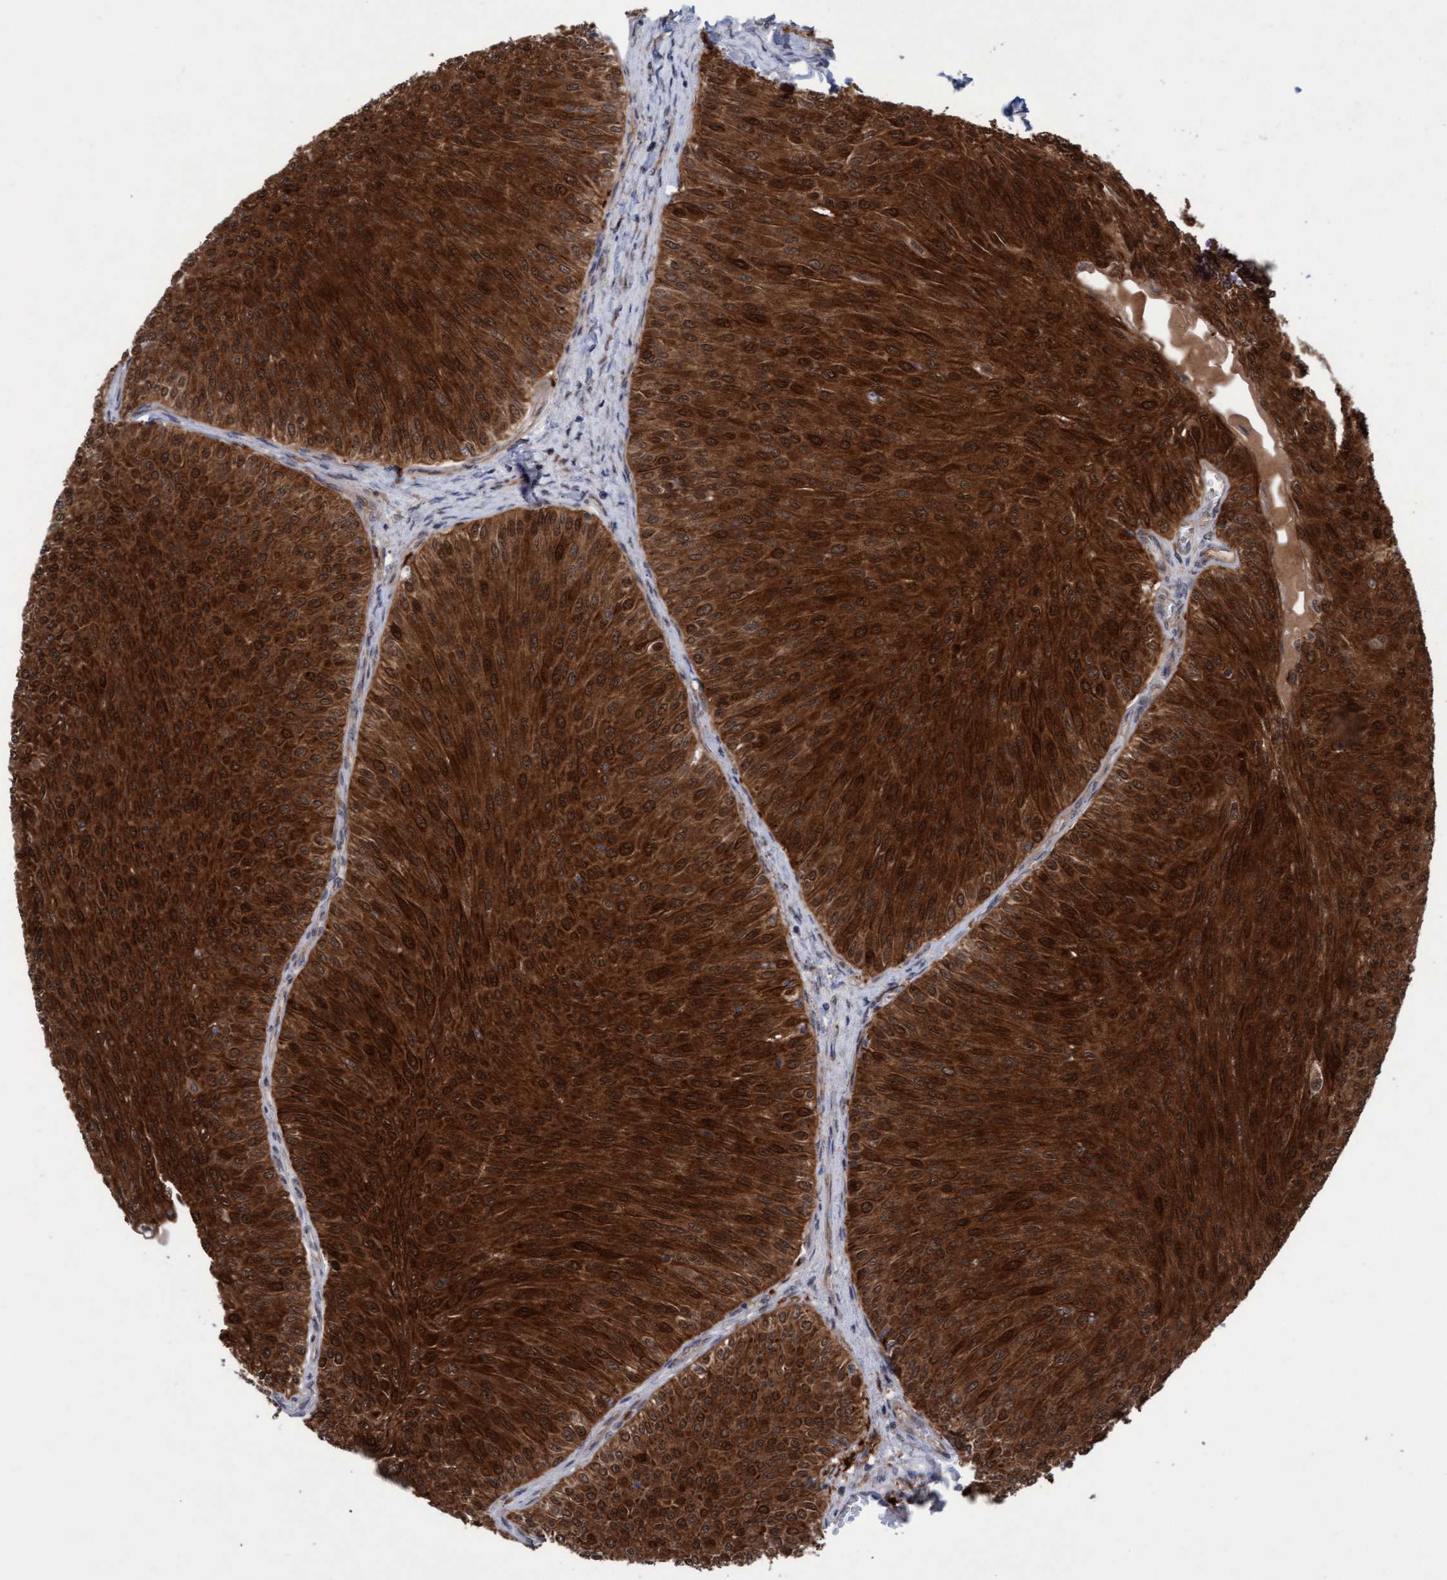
{"staining": {"intensity": "strong", "quantity": ">75%", "location": "cytoplasmic/membranous,nuclear"}, "tissue": "urothelial cancer", "cell_type": "Tumor cells", "image_type": "cancer", "snomed": [{"axis": "morphology", "description": "Urothelial carcinoma, Low grade"}, {"axis": "topography", "description": "Urinary bladder"}], "caption": "DAB (3,3'-diaminobenzidine) immunohistochemical staining of human low-grade urothelial carcinoma exhibits strong cytoplasmic/membranous and nuclear protein staining in about >75% of tumor cells.", "gene": "RAP1GAP2", "patient": {"sex": "male", "age": 78}}